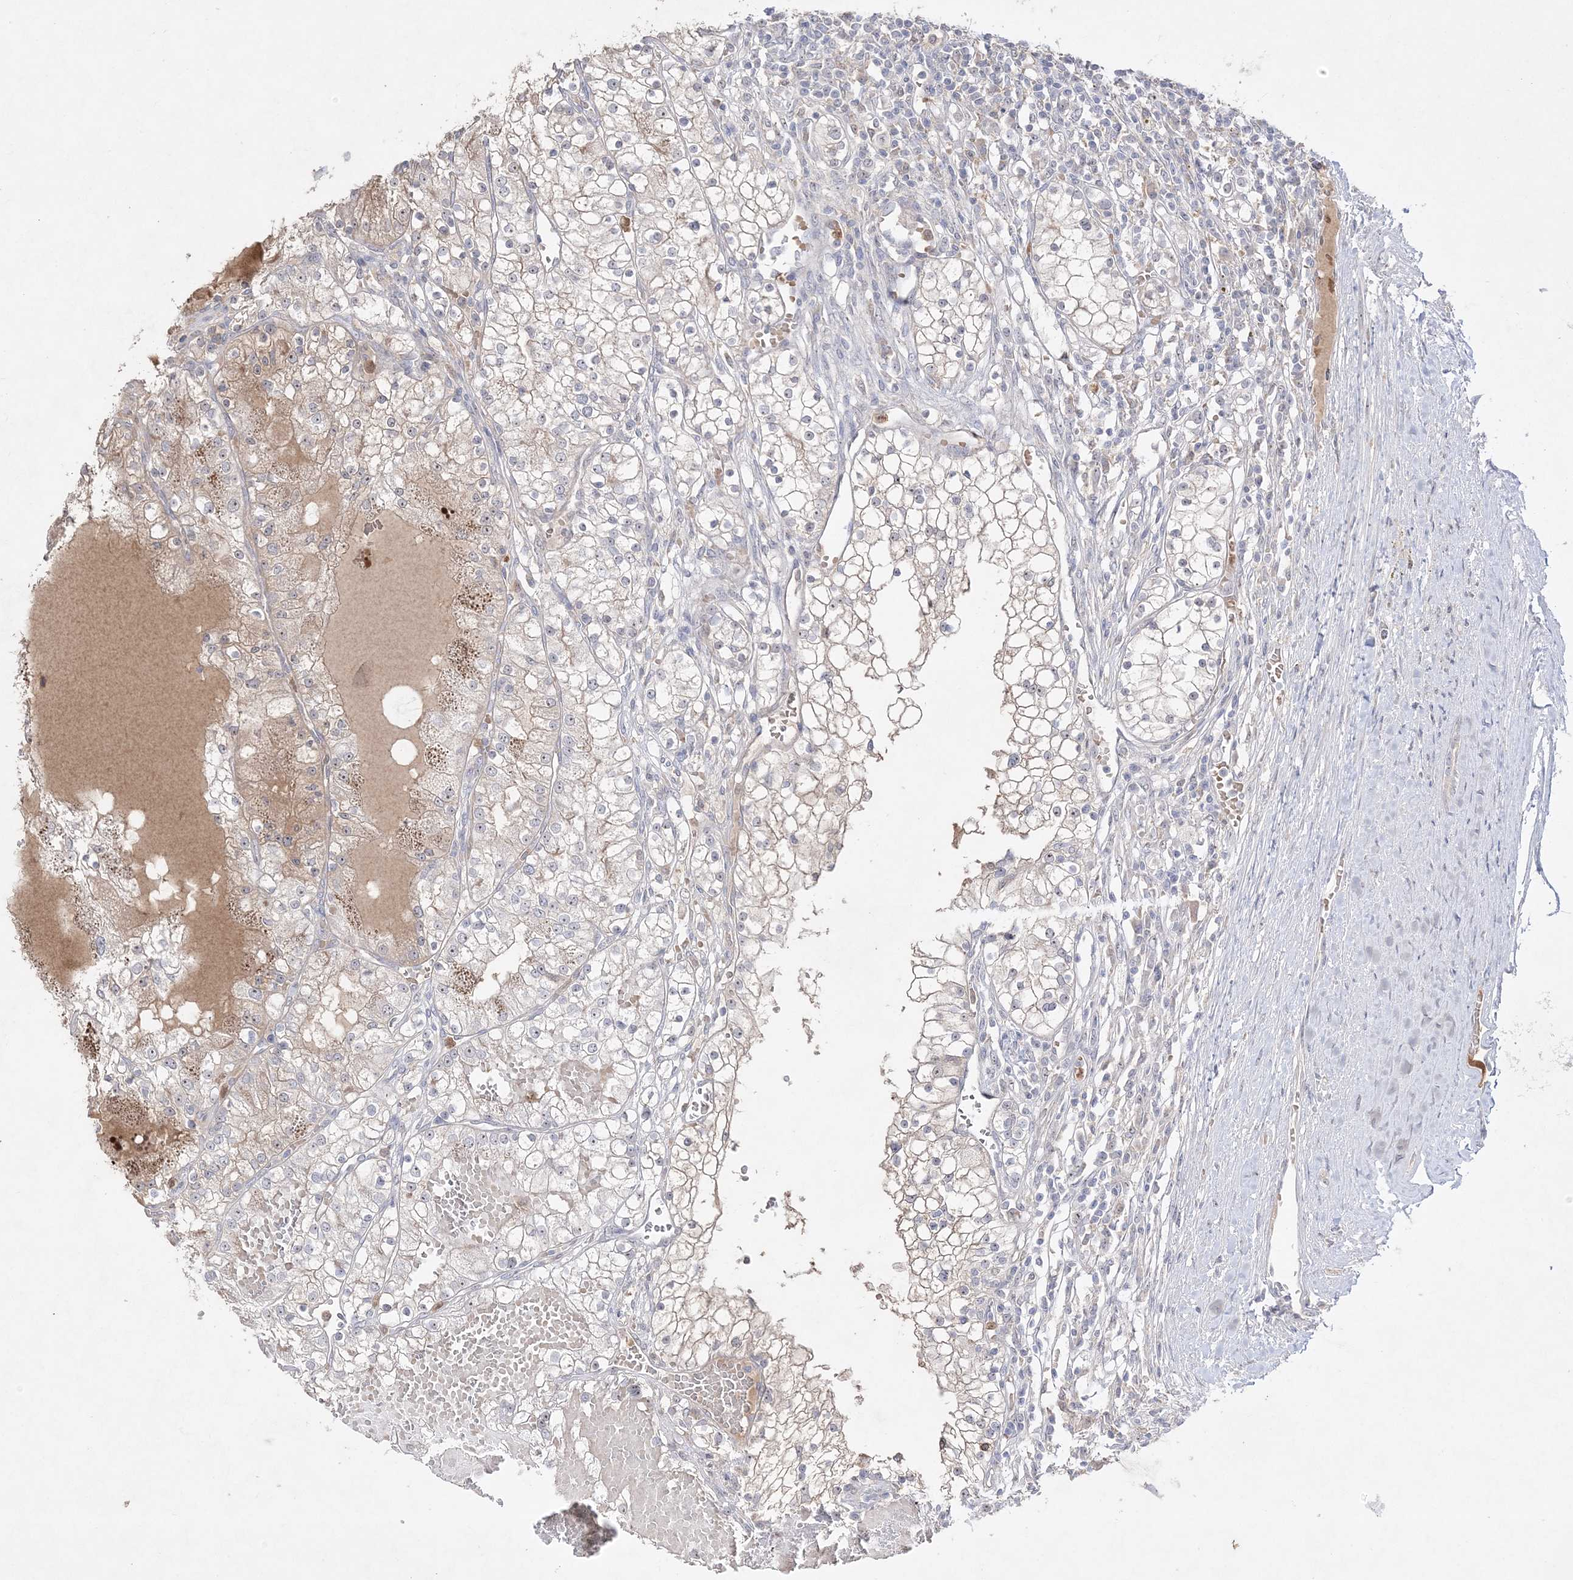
{"staining": {"intensity": "moderate", "quantity": "<25%", "location": "cytoplasmic/membranous"}, "tissue": "renal cancer", "cell_type": "Tumor cells", "image_type": "cancer", "snomed": [{"axis": "morphology", "description": "Normal tissue, NOS"}, {"axis": "morphology", "description": "Adenocarcinoma, NOS"}, {"axis": "topography", "description": "Kidney"}], "caption": "Human adenocarcinoma (renal) stained for a protein (brown) demonstrates moderate cytoplasmic/membranous positive expression in approximately <25% of tumor cells.", "gene": "NOP16", "patient": {"sex": "male", "age": 68}}